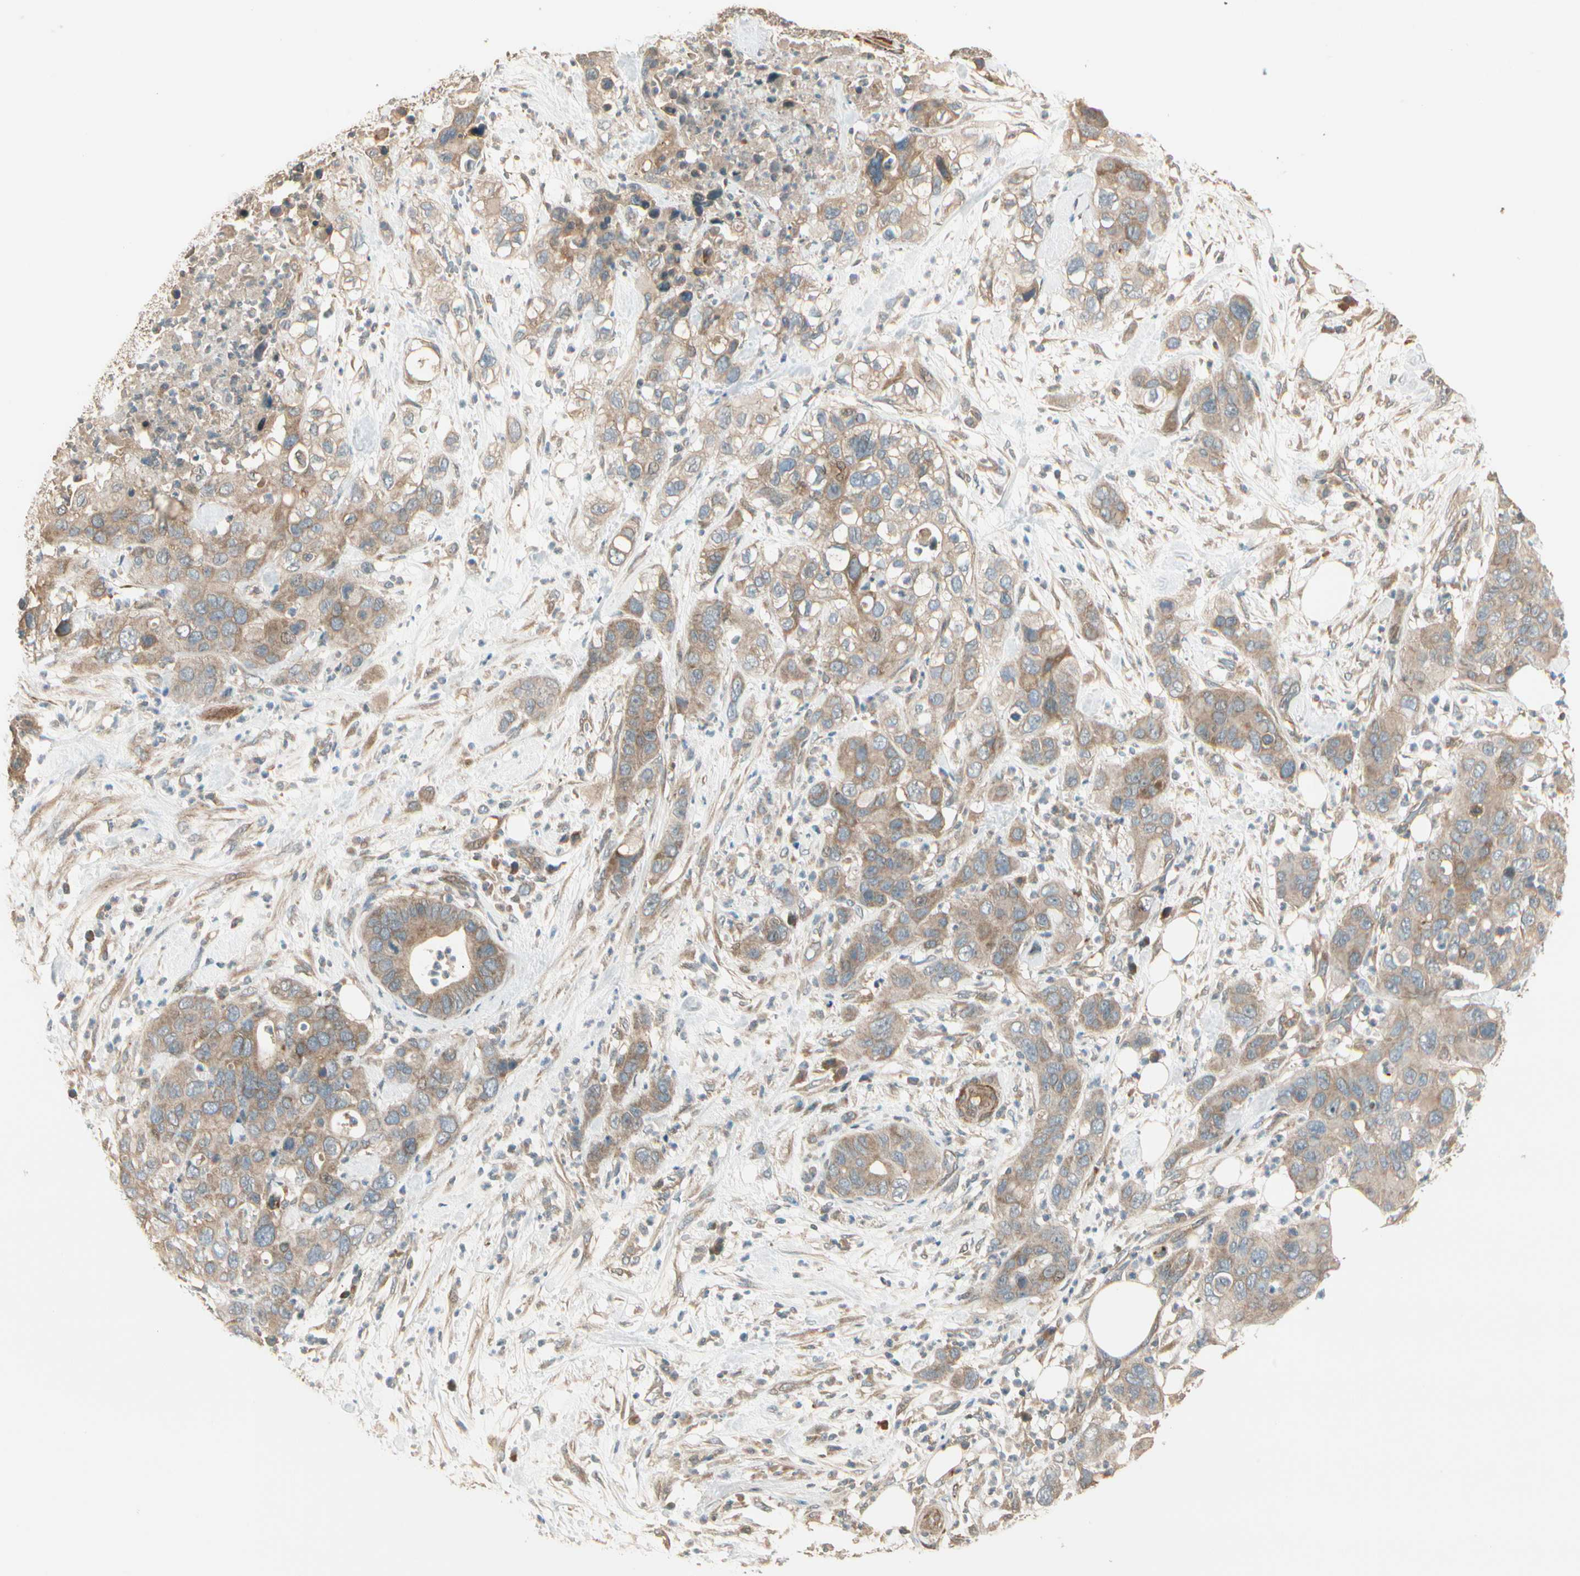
{"staining": {"intensity": "moderate", "quantity": ">75%", "location": "cytoplasmic/membranous"}, "tissue": "pancreatic cancer", "cell_type": "Tumor cells", "image_type": "cancer", "snomed": [{"axis": "morphology", "description": "Adenocarcinoma, NOS"}, {"axis": "topography", "description": "Pancreas"}], "caption": "The immunohistochemical stain highlights moderate cytoplasmic/membranous positivity in tumor cells of pancreatic cancer (adenocarcinoma) tissue.", "gene": "ACVR1", "patient": {"sex": "female", "age": 71}}